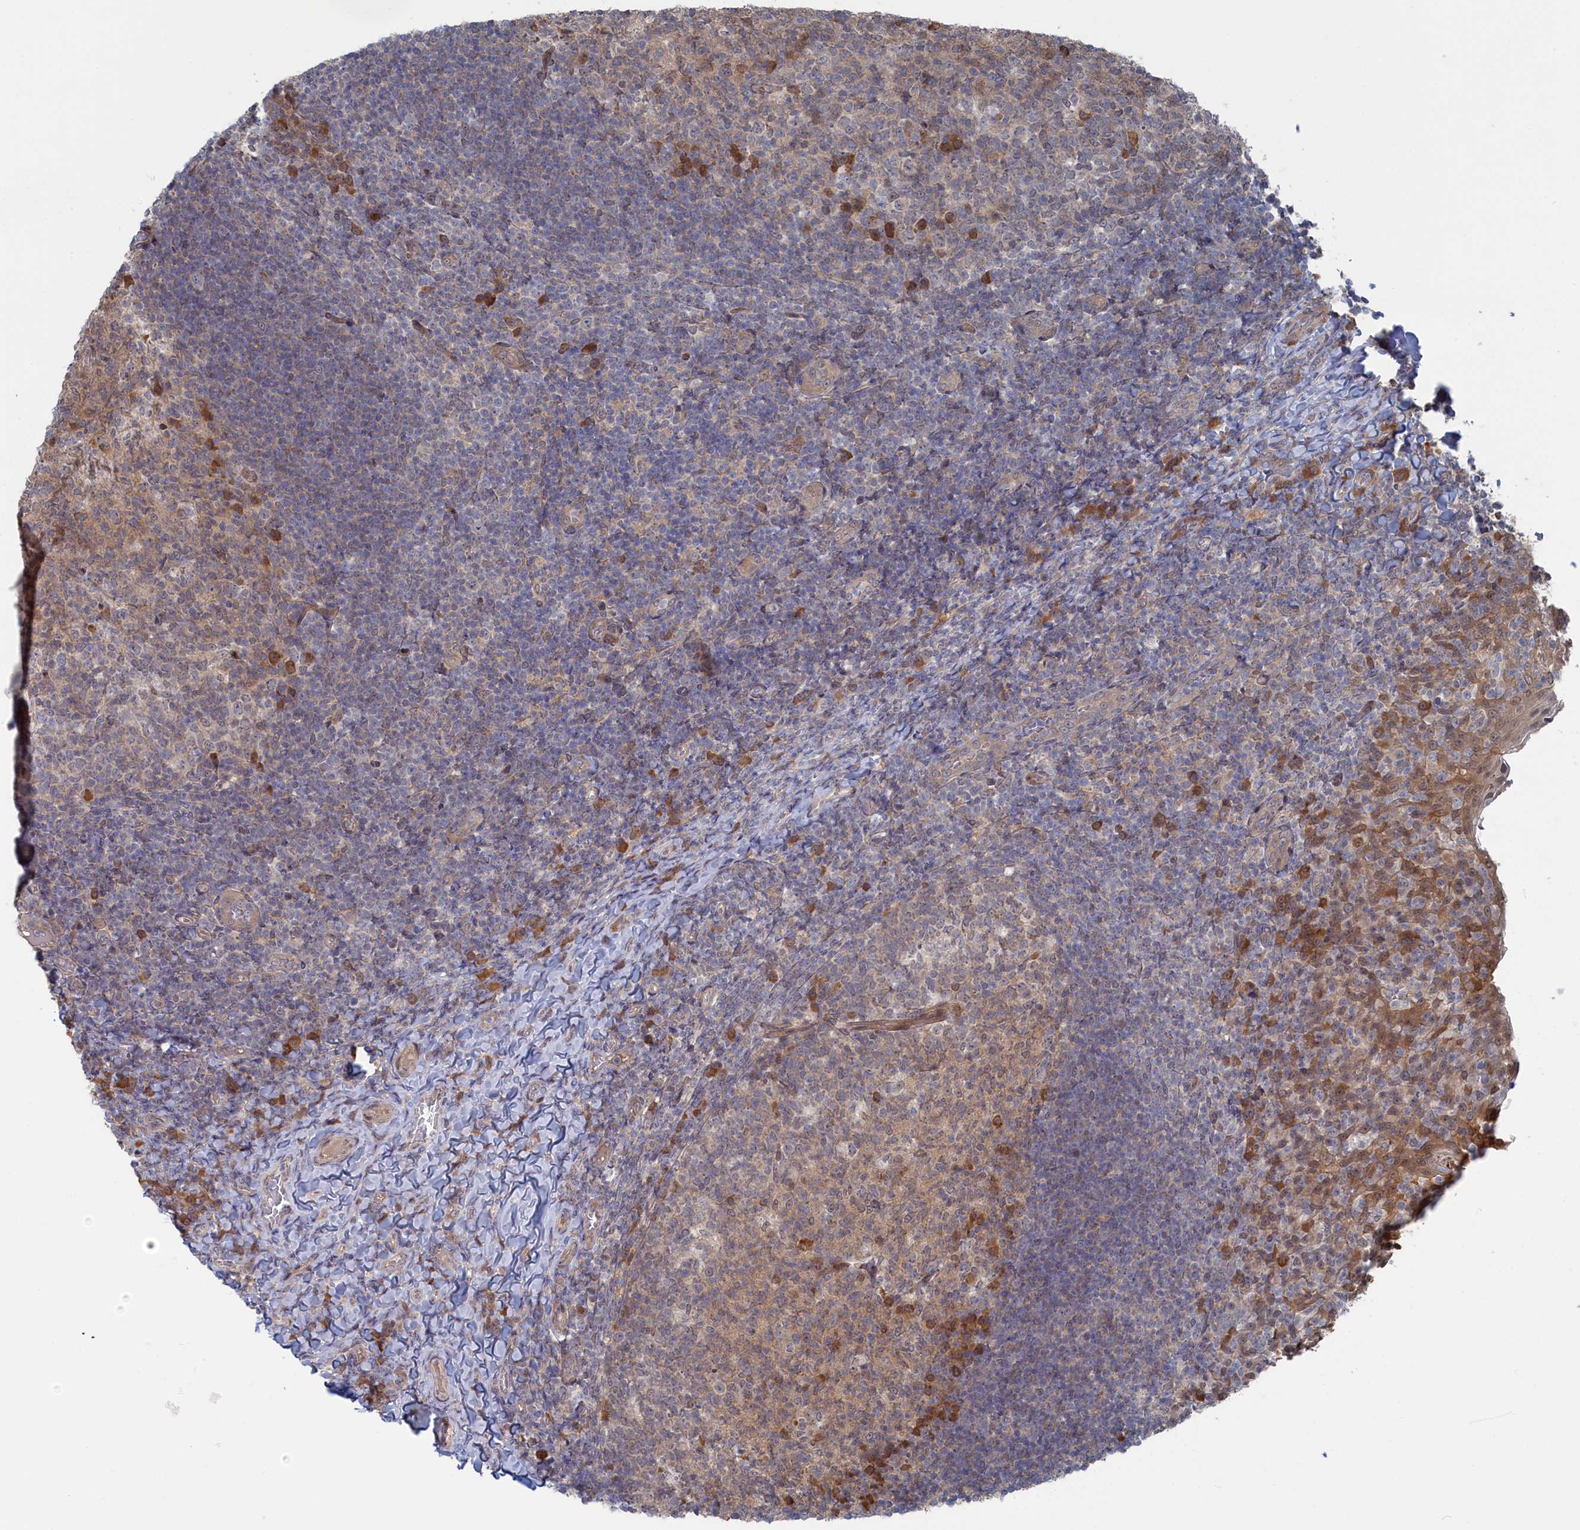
{"staining": {"intensity": "moderate", "quantity": ">75%", "location": "cytoplasmic/membranous"}, "tissue": "tonsil", "cell_type": "Germinal center cells", "image_type": "normal", "snomed": [{"axis": "morphology", "description": "Normal tissue, NOS"}, {"axis": "topography", "description": "Tonsil"}], "caption": "About >75% of germinal center cells in normal human tonsil show moderate cytoplasmic/membranous protein staining as visualized by brown immunohistochemical staining.", "gene": "IRGQ", "patient": {"sex": "female", "age": 10}}